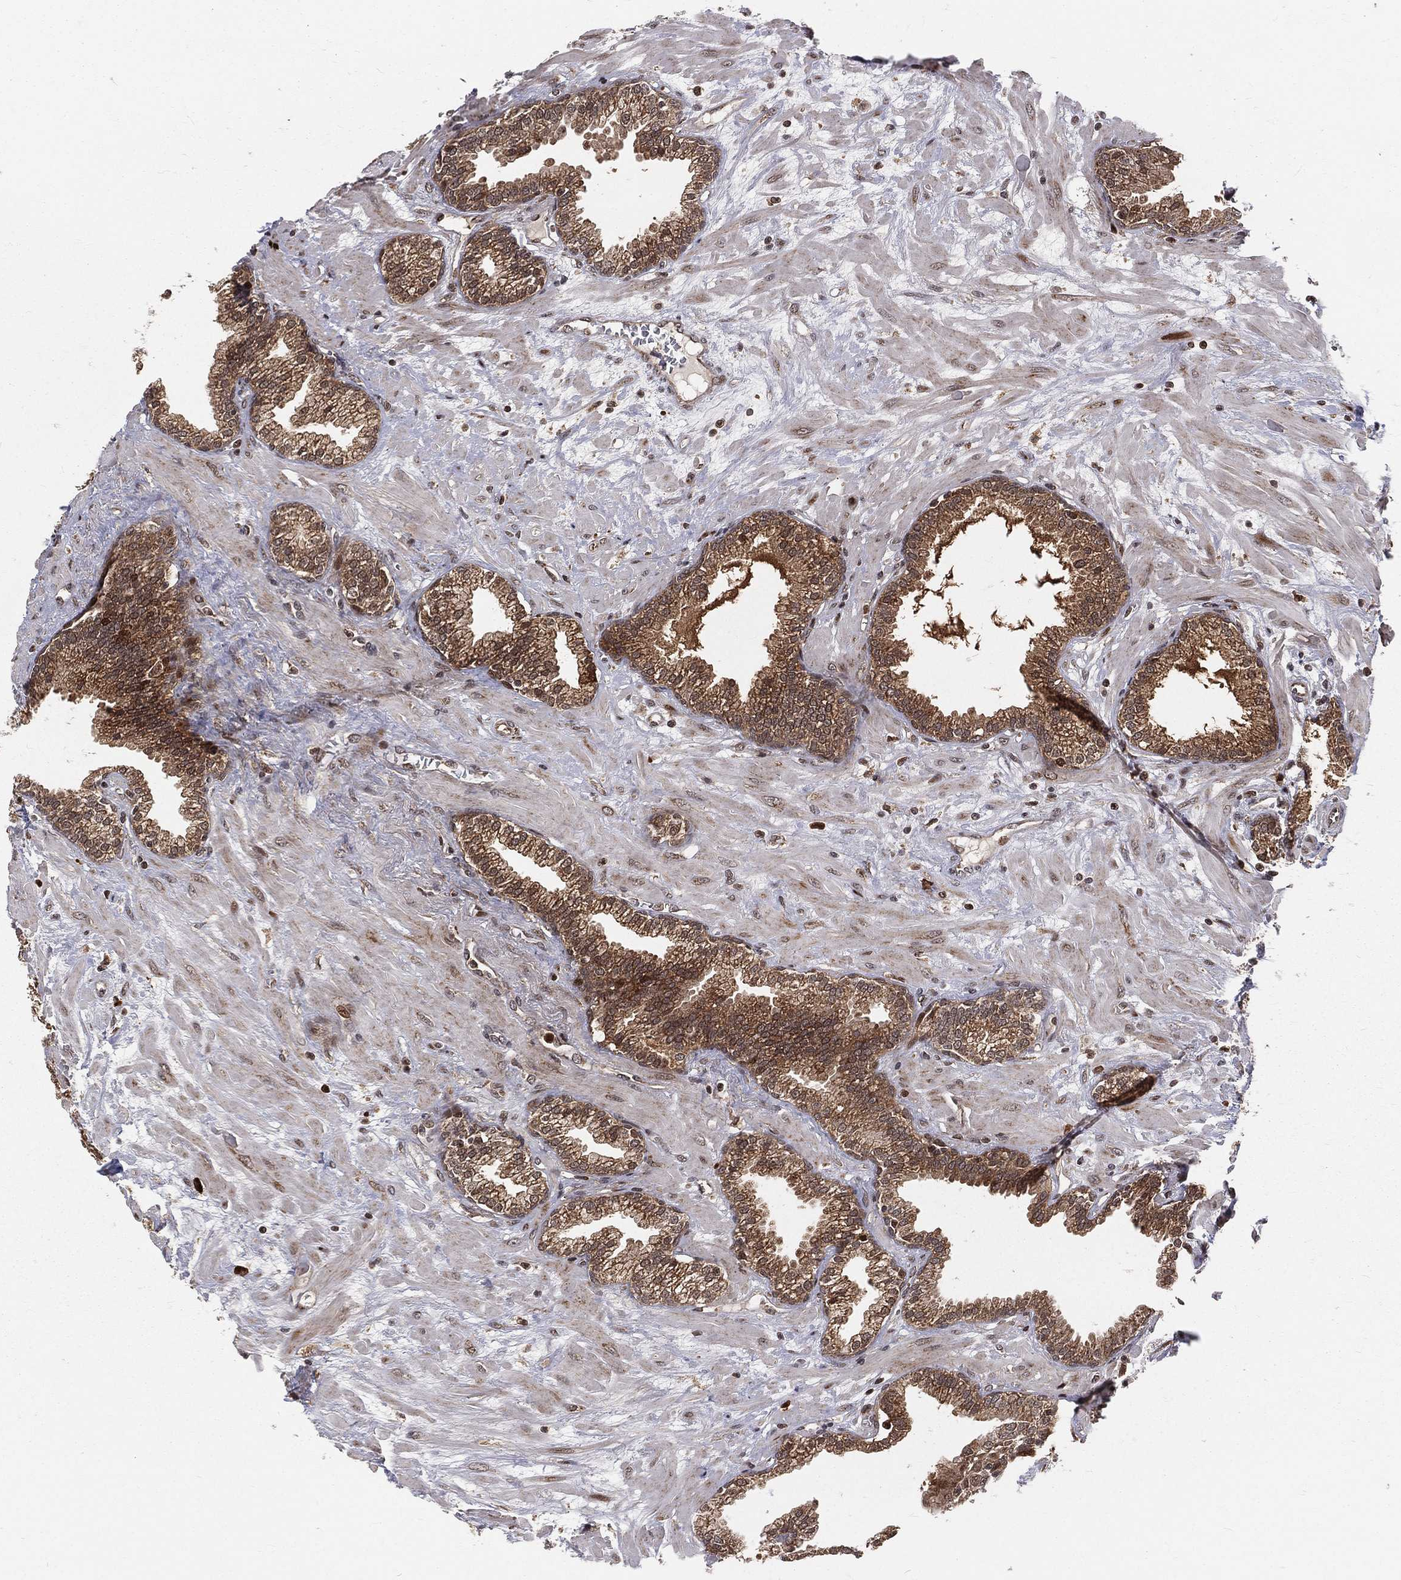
{"staining": {"intensity": "moderate", "quantity": ">75%", "location": "cytoplasmic/membranous"}, "tissue": "prostate", "cell_type": "Glandular cells", "image_type": "normal", "snomed": [{"axis": "morphology", "description": "Normal tissue, NOS"}, {"axis": "topography", "description": "Prostate"}], "caption": "Human prostate stained for a protein (brown) exhibits moderate cytoplasmic/membranous positive staining in approximately >75% of glandular cells.", "gene": "MDM2", "patient": {"sex": "male", "age": 64}}